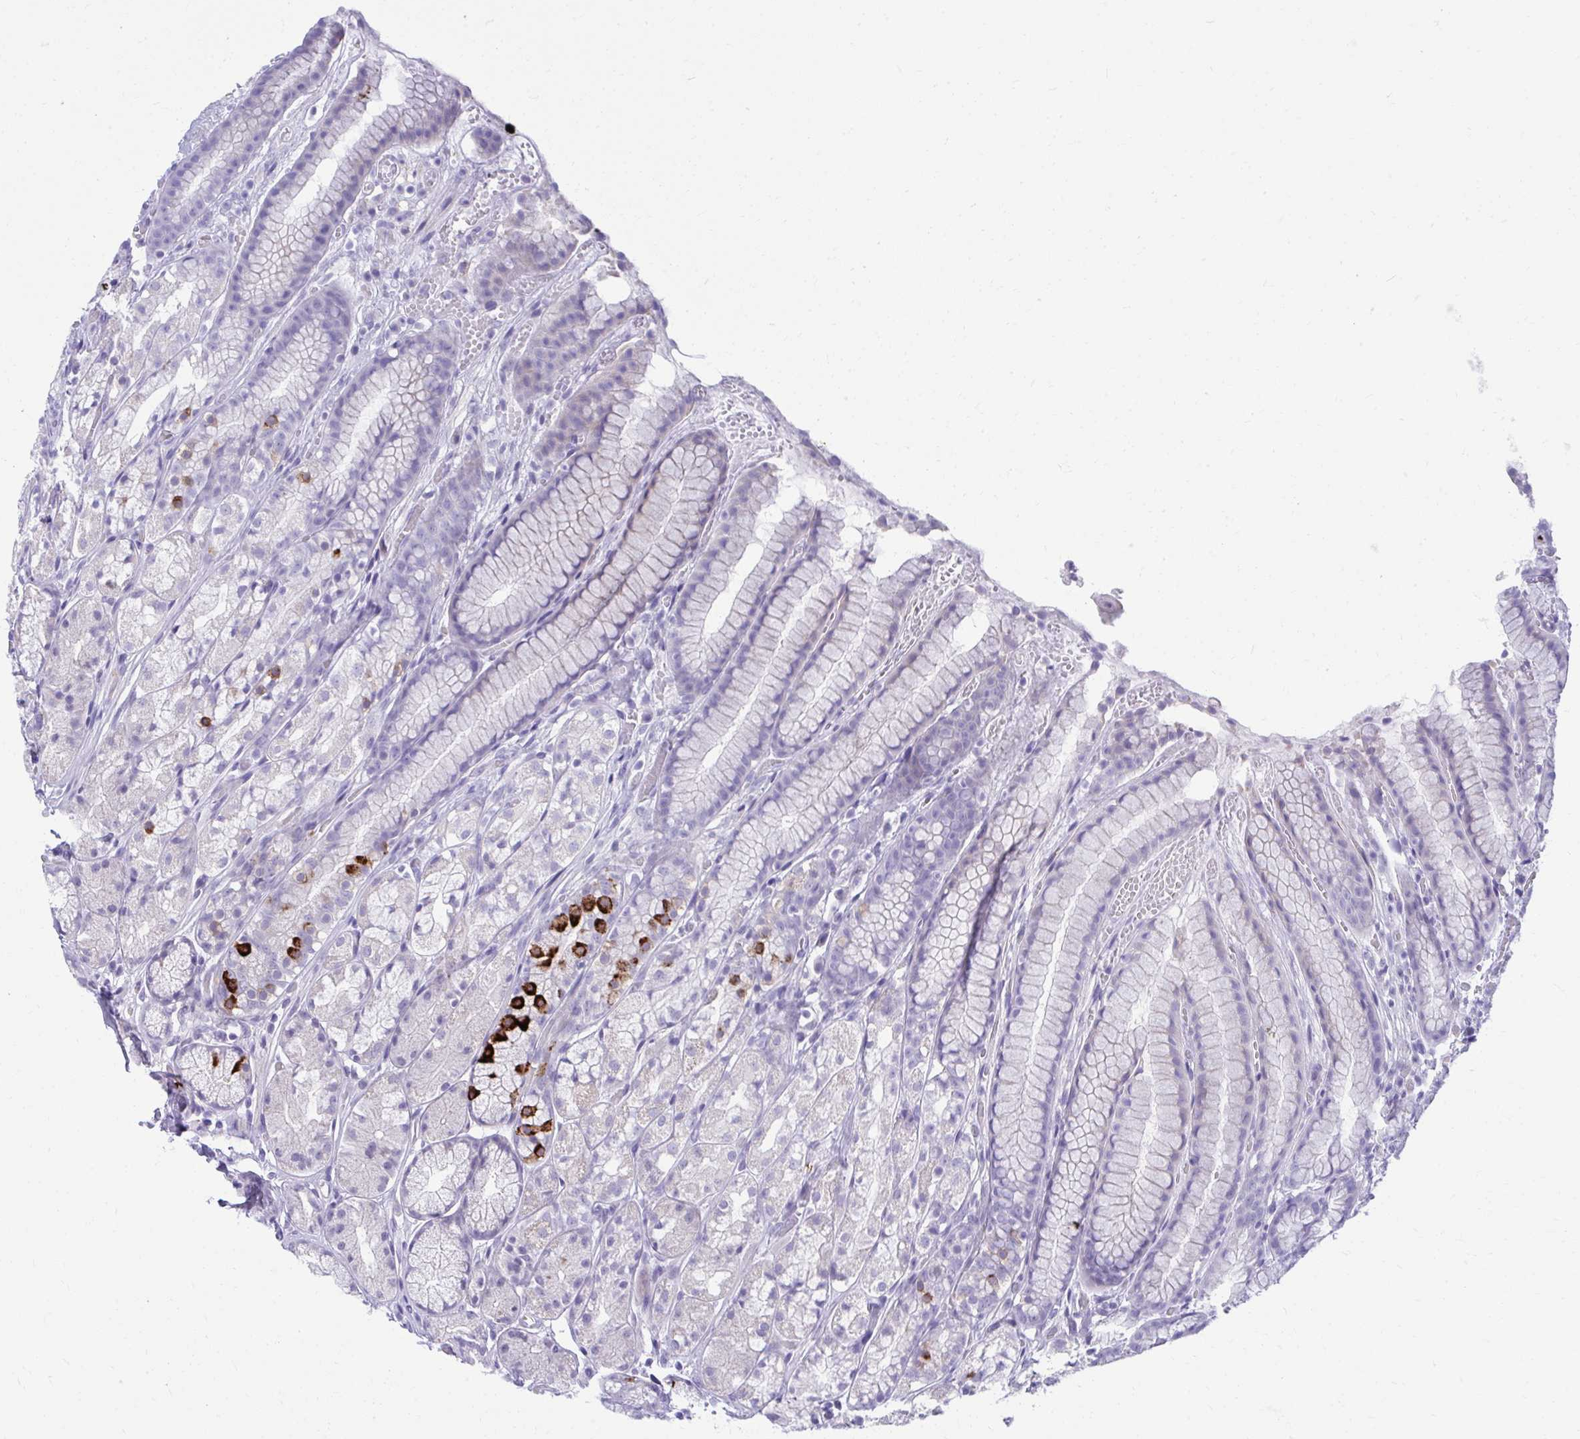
{"staining": {"intensity": "strong", "quantity": "<25%", "location": "cytoplasmic/membranous"}, "tissue": "stomach", "cell_type": "Glandular cells", "image_type": "normal", "snomed": [{"axis": "morphology", "description": "Normal tissue, NOS"}, {"axis": "topography", "description": "Smooth muscle"}, {"axis": "topography", "description": "Stomach"}], "caption": "Strong cytoplasmic/membranous positivity for a protein is present in about <25% of glandular cells of normal stomach using IHC.", "gene": "AIG1", "patient": {"sex": "male", "age": 70}}